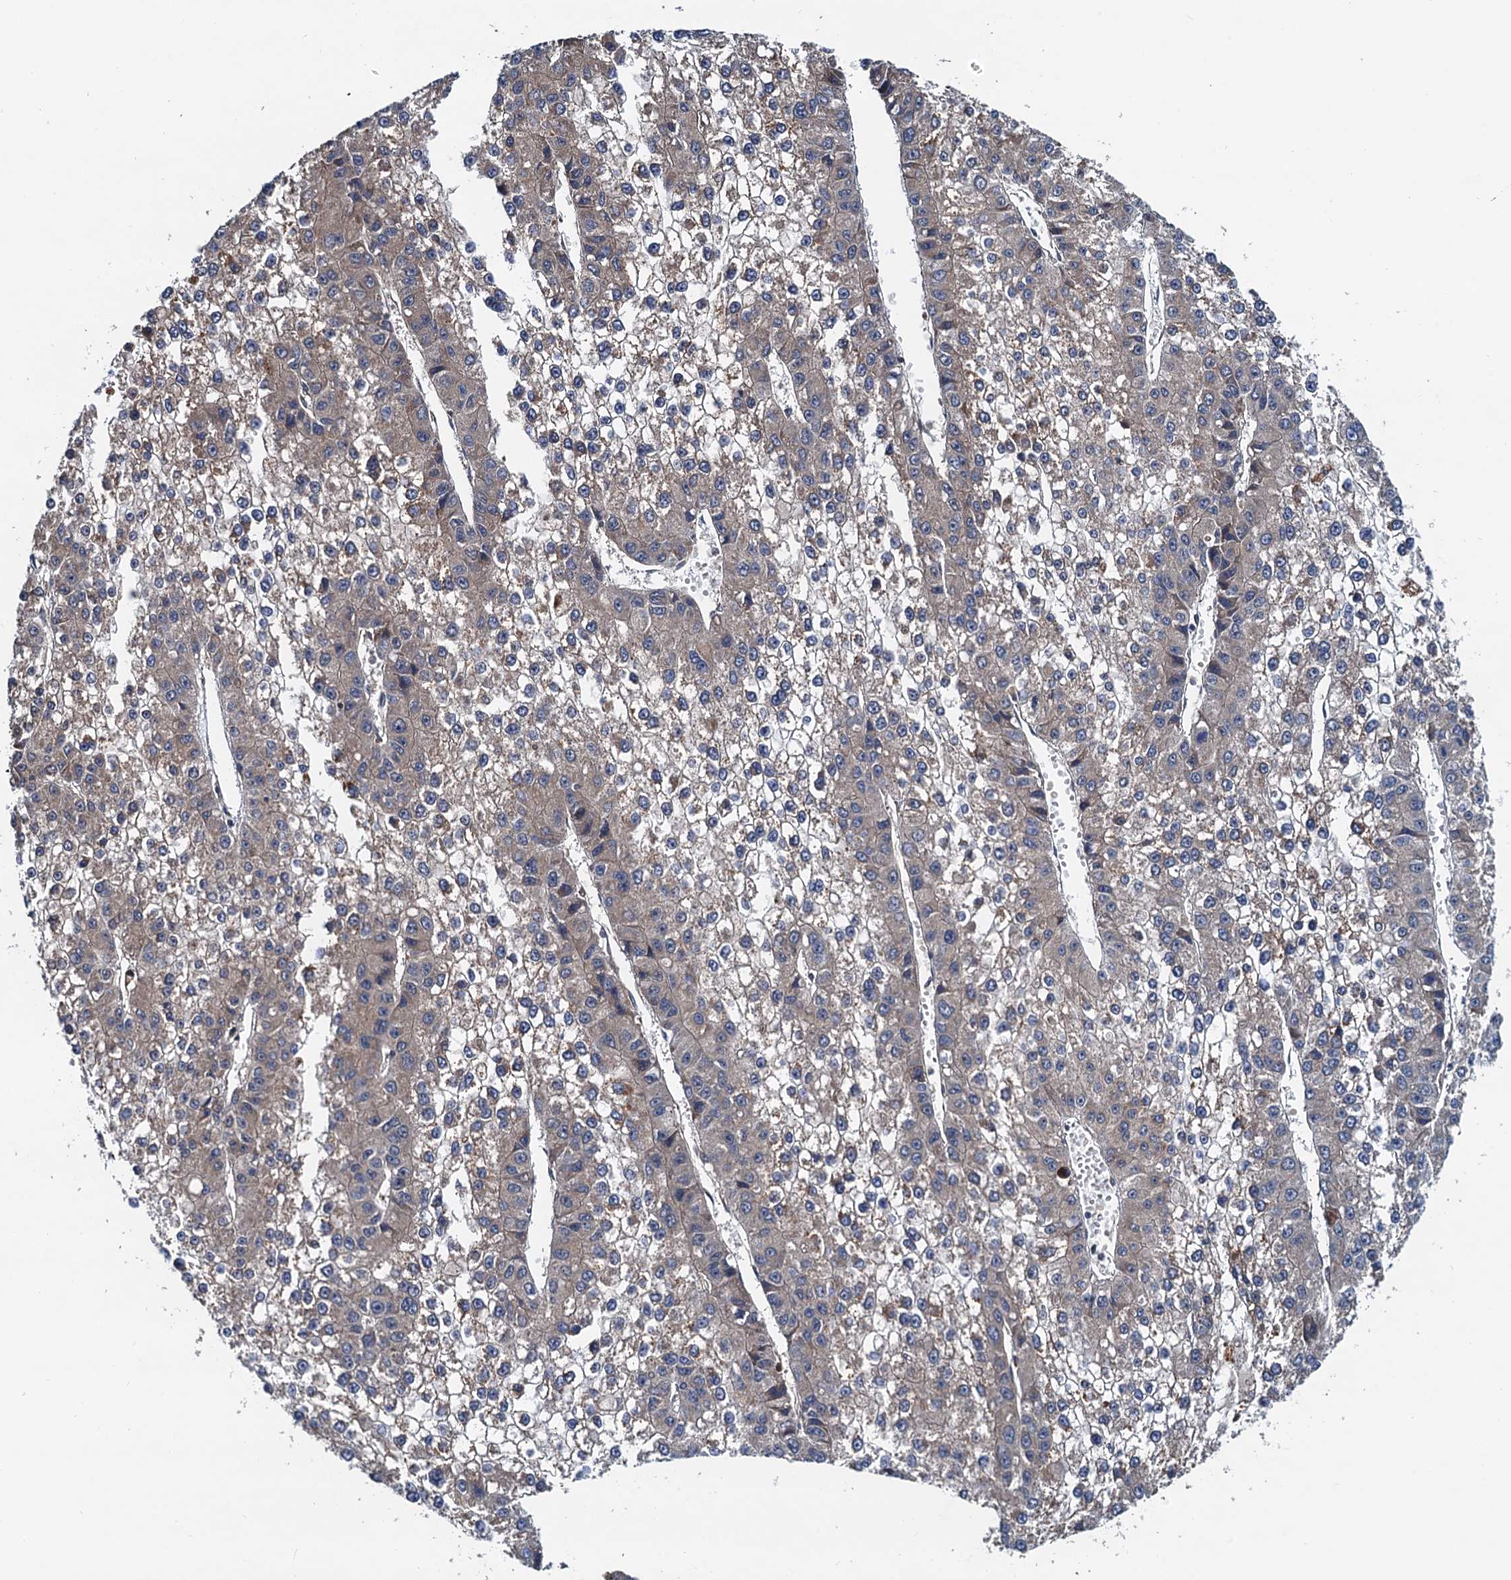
{"staining": {"intensity": "negative", "quantity": "none", "location": "none"}, "tissue": "liver cancer", "cell_type": "Tumor cells", "image_type": "cancer", "snomed": [{"axis": "morphology", "description": "Carcinoma, Hepatocellular, NOS"}, {"axis": "topography", "description": "Liver"}], "caption": "High power microscopy micrograph of an immunohistochemistry micrograph of liver cancer, revealing no significant expression in tumor cells.", "gene": "AAGAB", "patient": {"sex": "female", "age": 73}}